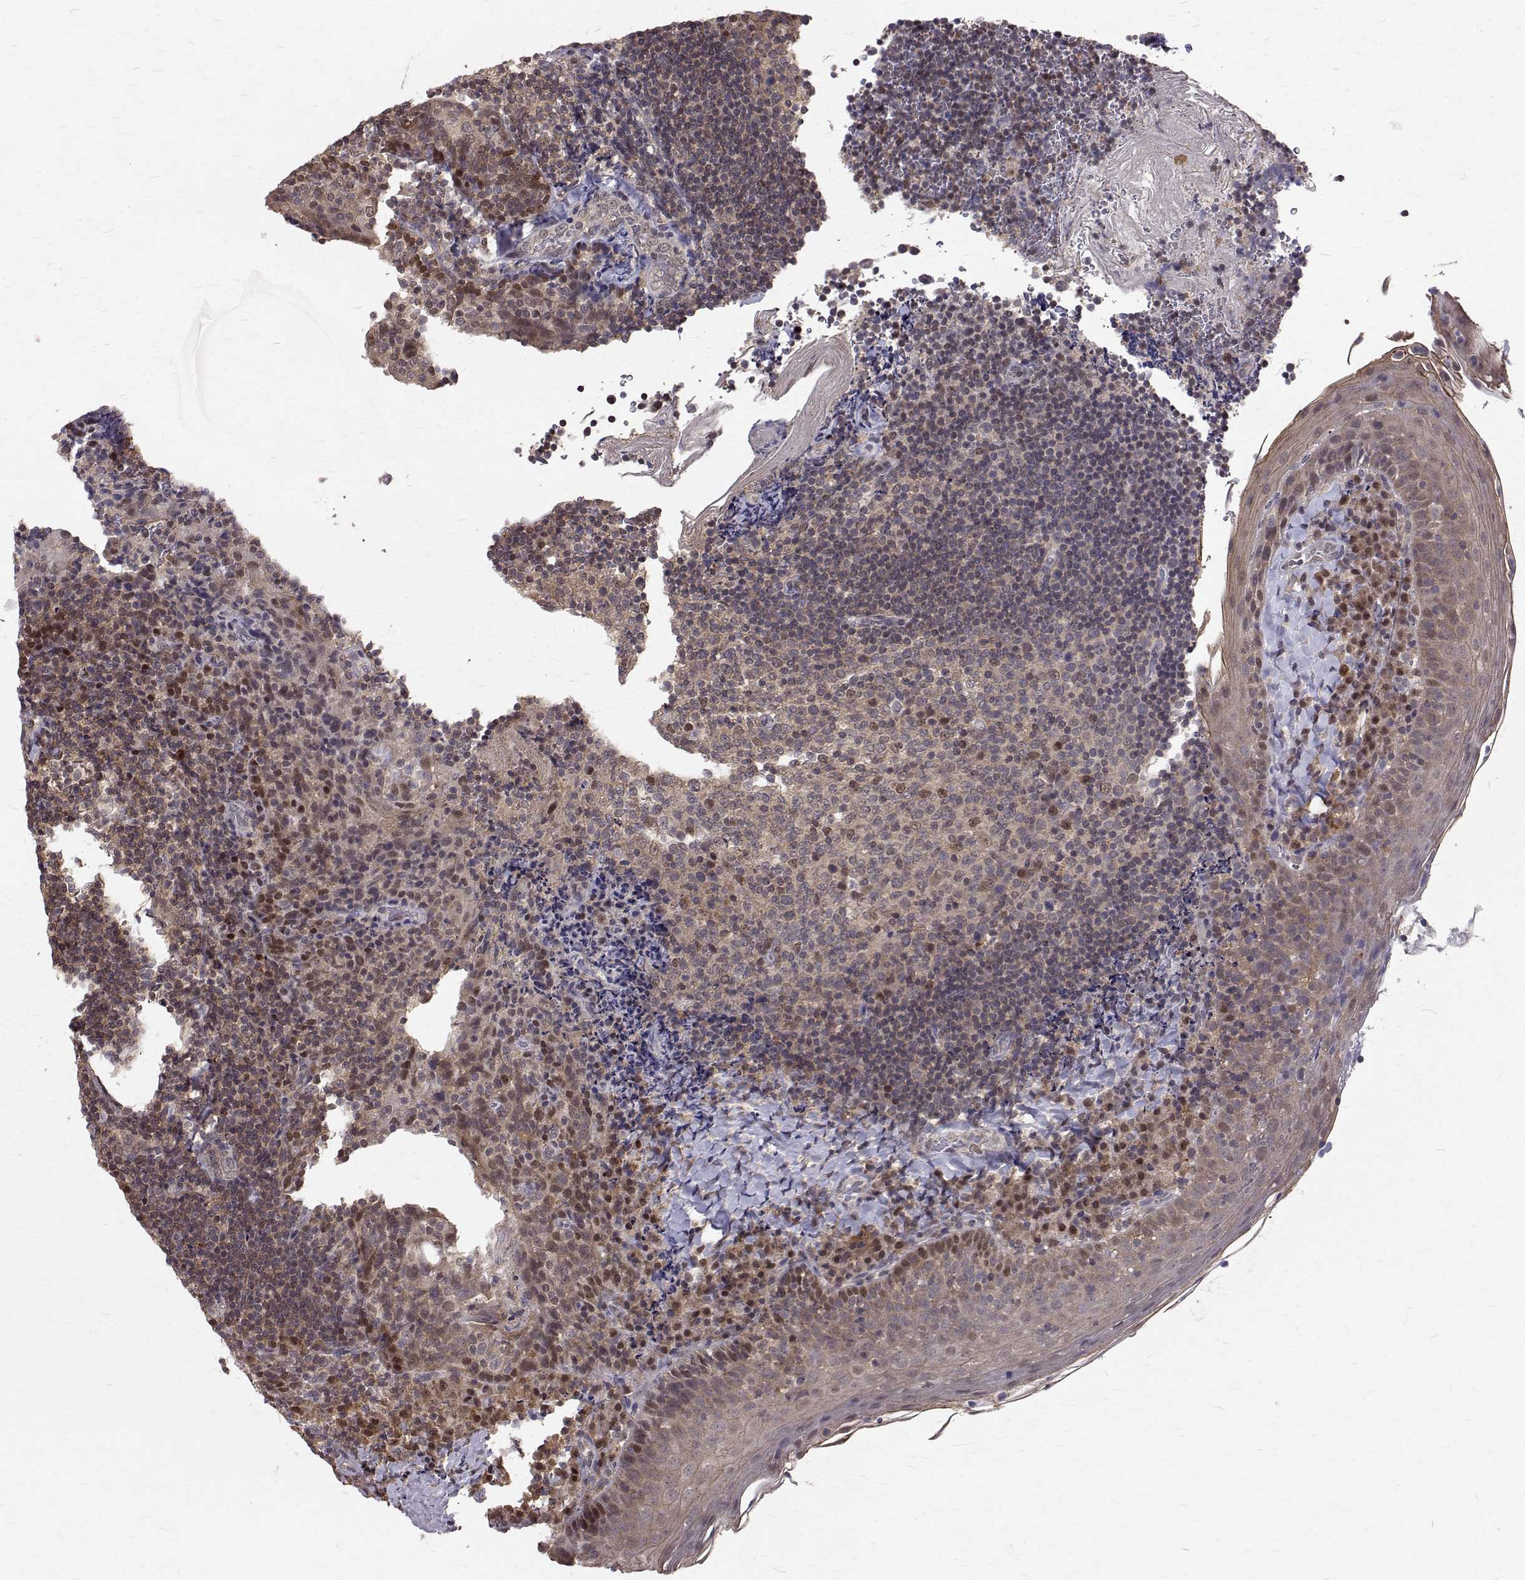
{"staining": {"intensity": "moderate", "quantity": "25%-75%", "location": "cytoplasmic/membranous,nuclear"}, "tissue": "tonsil", "cell_type": "Germinal center cells", "image_type": "normal", "snomed": [{"axis": "morphology", "description": "Normal tissue, NOS"}, {"axis": "topography", "description": "Tonsil"}], "caption": "A medium amount of moderate cytoplasmic/membranous,nuclear expression is appreciated in approximately 25%-75% of germinal center cells in normal tonsil. (DAB = brown stain, brightfield microscopy at high magnification).", "gene": "NIF3L1", "patient": {"sex": "female", "age": 10}}